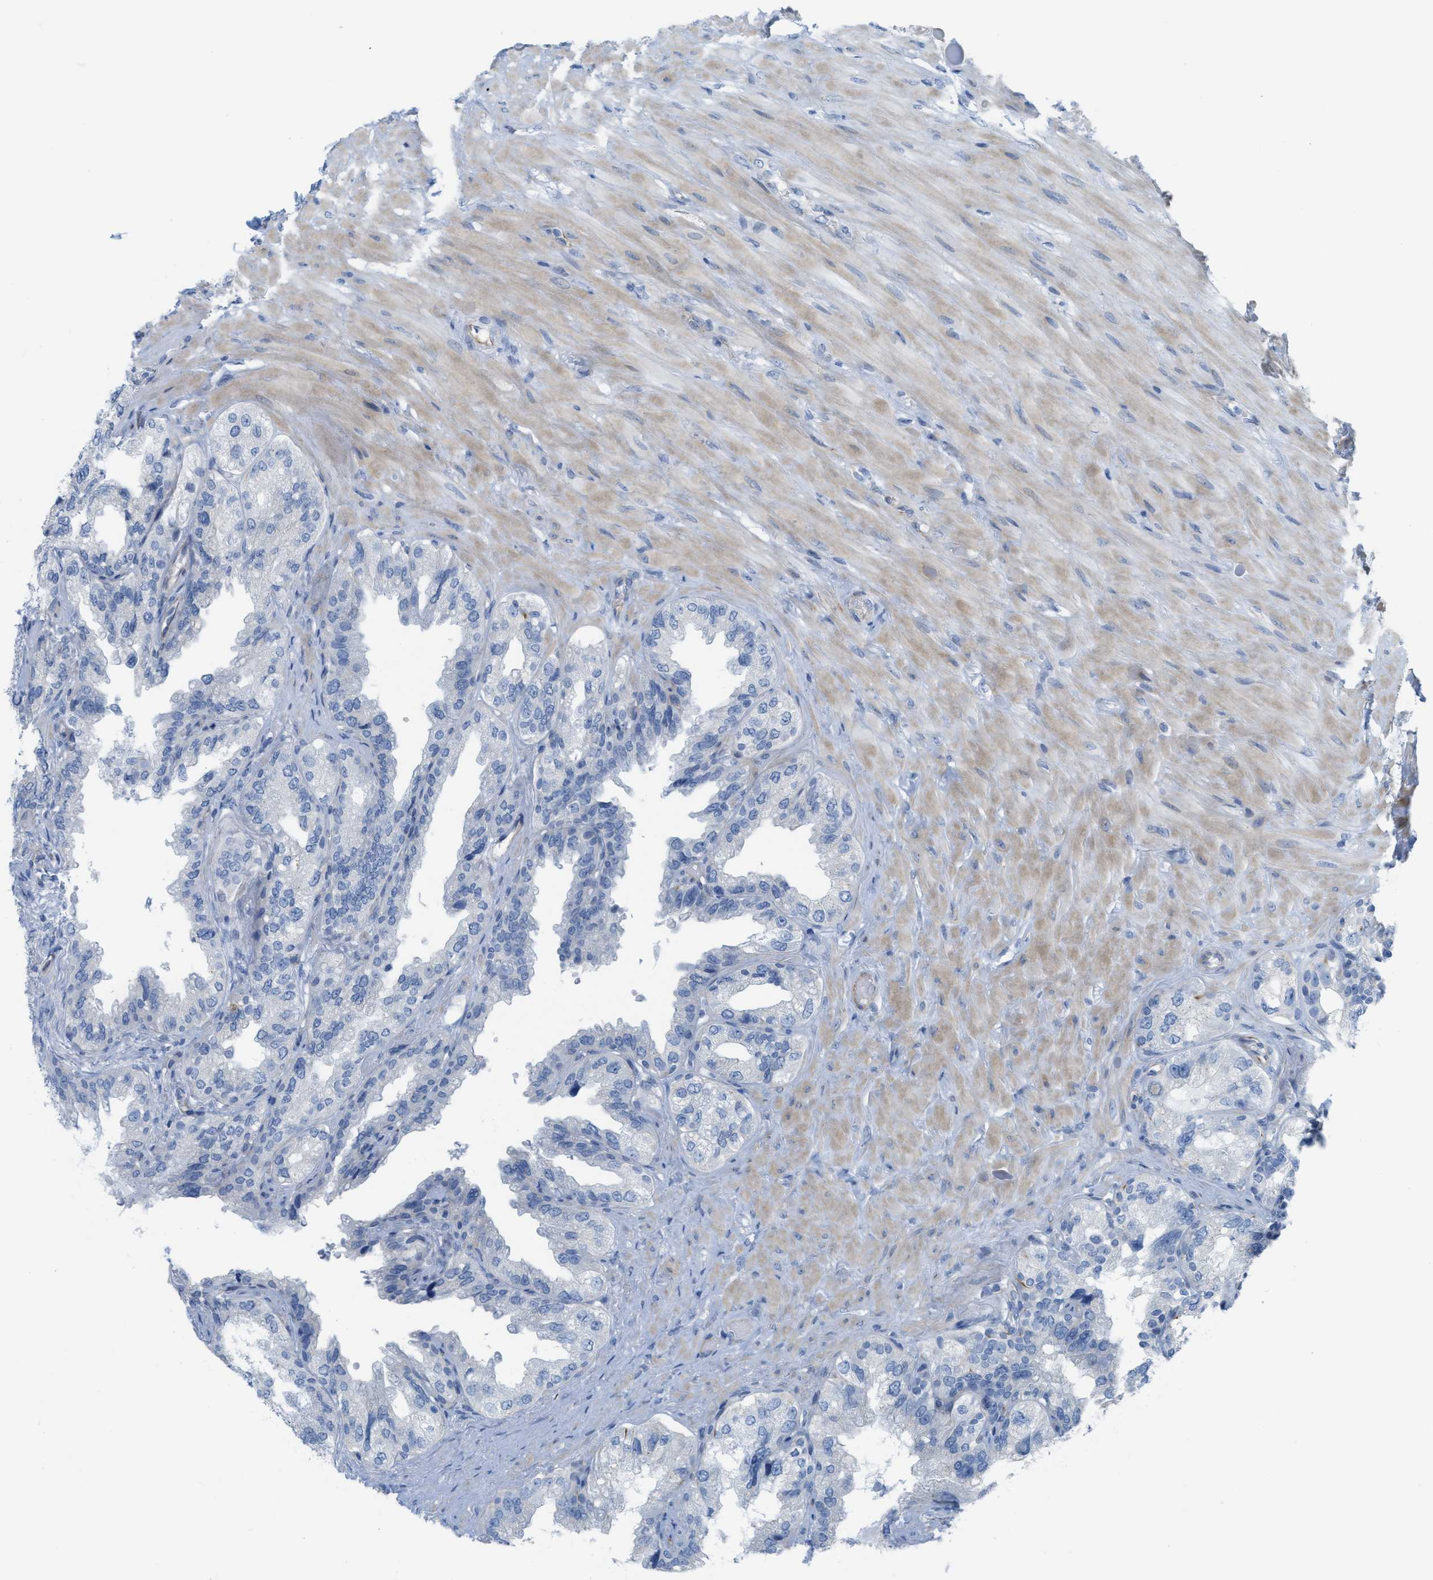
{"staining": {"intensity": "negative", "quantity": "none", "location": "none"}, "tissue": "seminal vesicle", "cell_type": "Glandular cells", "image_type": "normal", "snomed": [{"axis": "morphology", "description": "Normal tissue, NOS"}, {"axis": "topography", "description": "Seminal veicle"}], "caption": "Glandular cells show no significant positivity in normal seminal vesicle.", "gene": "SLC12A1", "patient": {"sex": "male", "age": 68}}